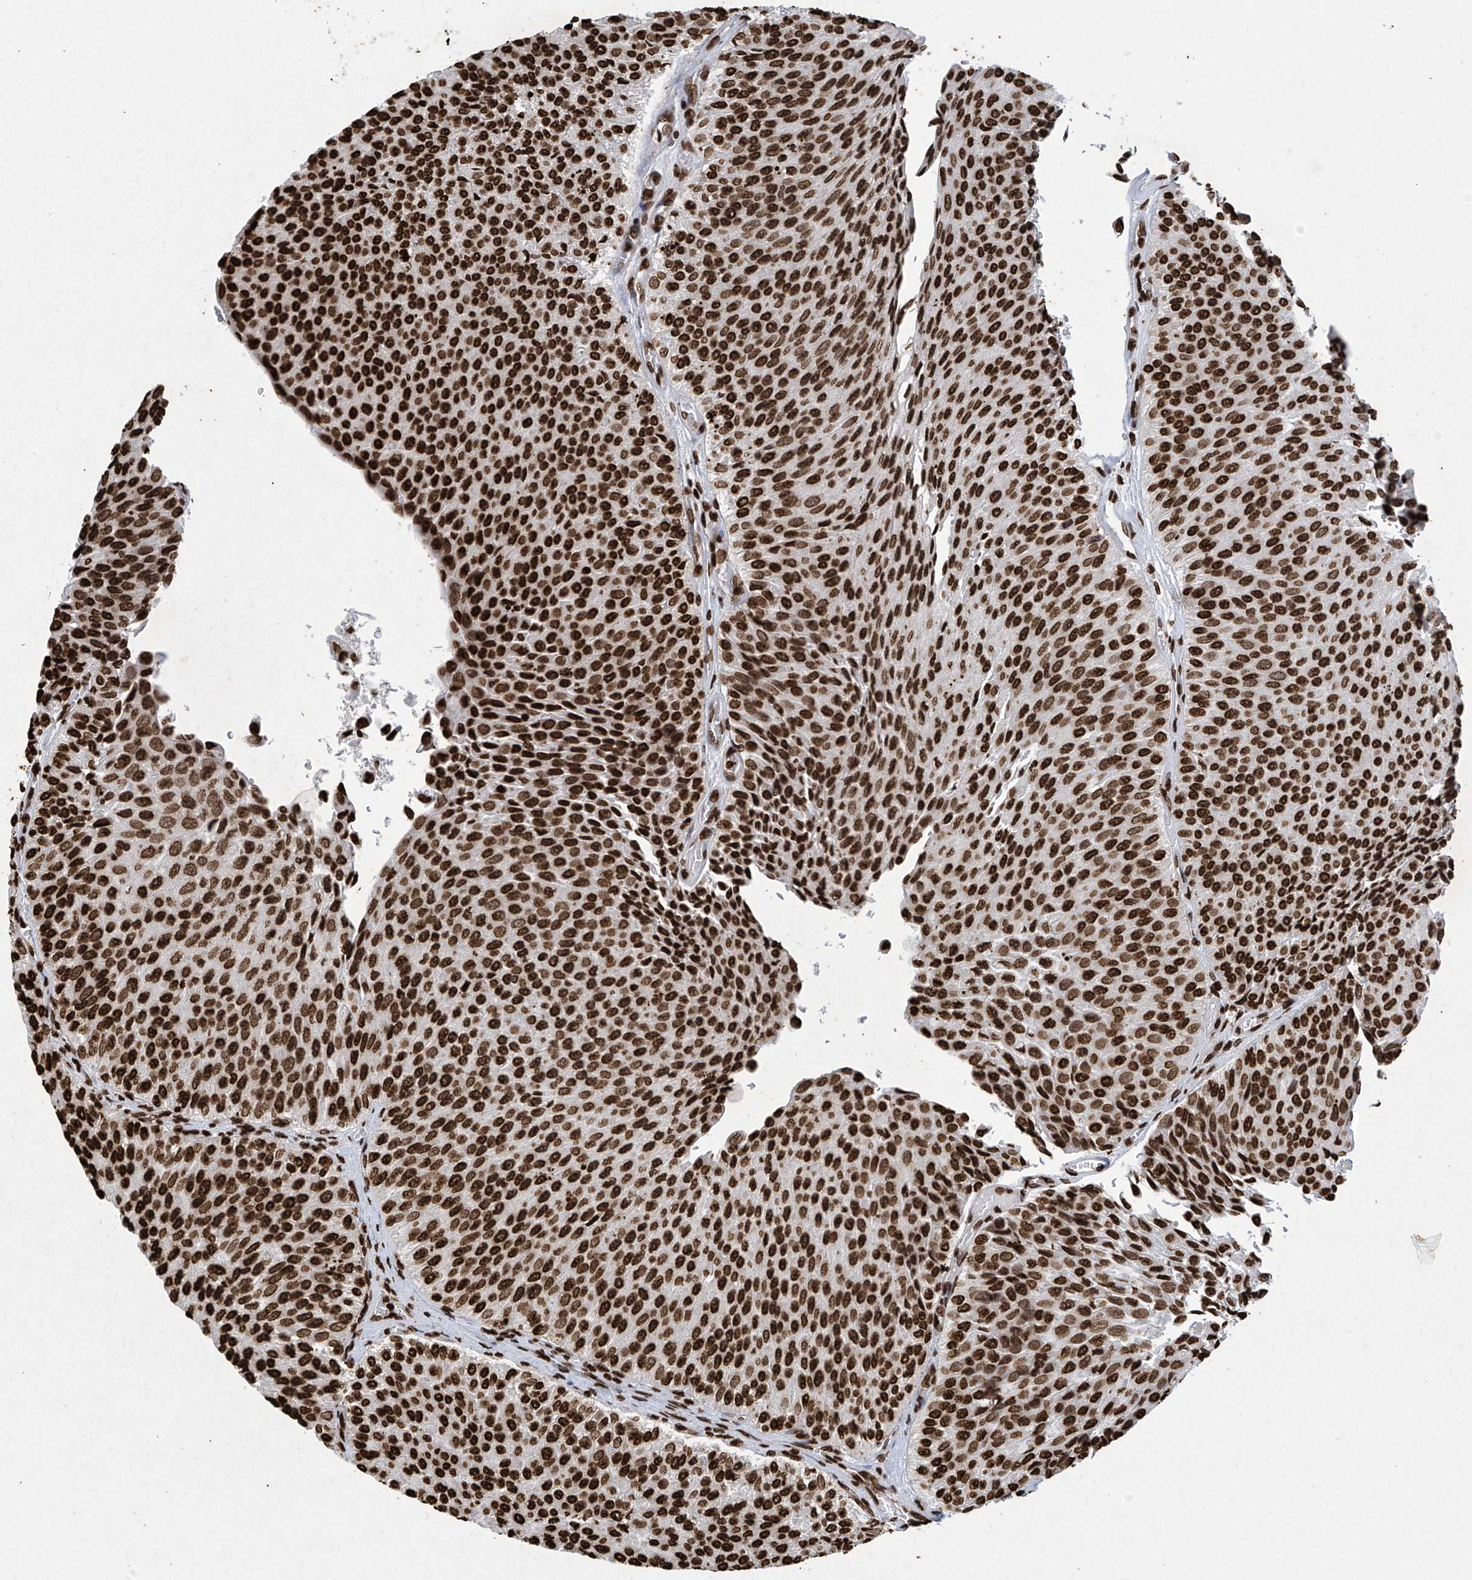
{"staining": {"intensity": "strong", "quantity": ">75%", "location": "nuclear"}, "tissue": "urothelial cancer", "cell_type": "Tumor cells", "image_type": "cancer", "snomed": [{"axis": "morphology", "description": "Urothelial carcinoma, Low grade"}, {"axis": "topography", "description": "Urinary bladder"}], "caption": "Immunohistochemistry of human urothelial cancer displays high levels of strong nuclear expression in approximately >75% of tumor cells.", "gene": "H3-3A", "patient": {"sex": "male", "age": 78}}